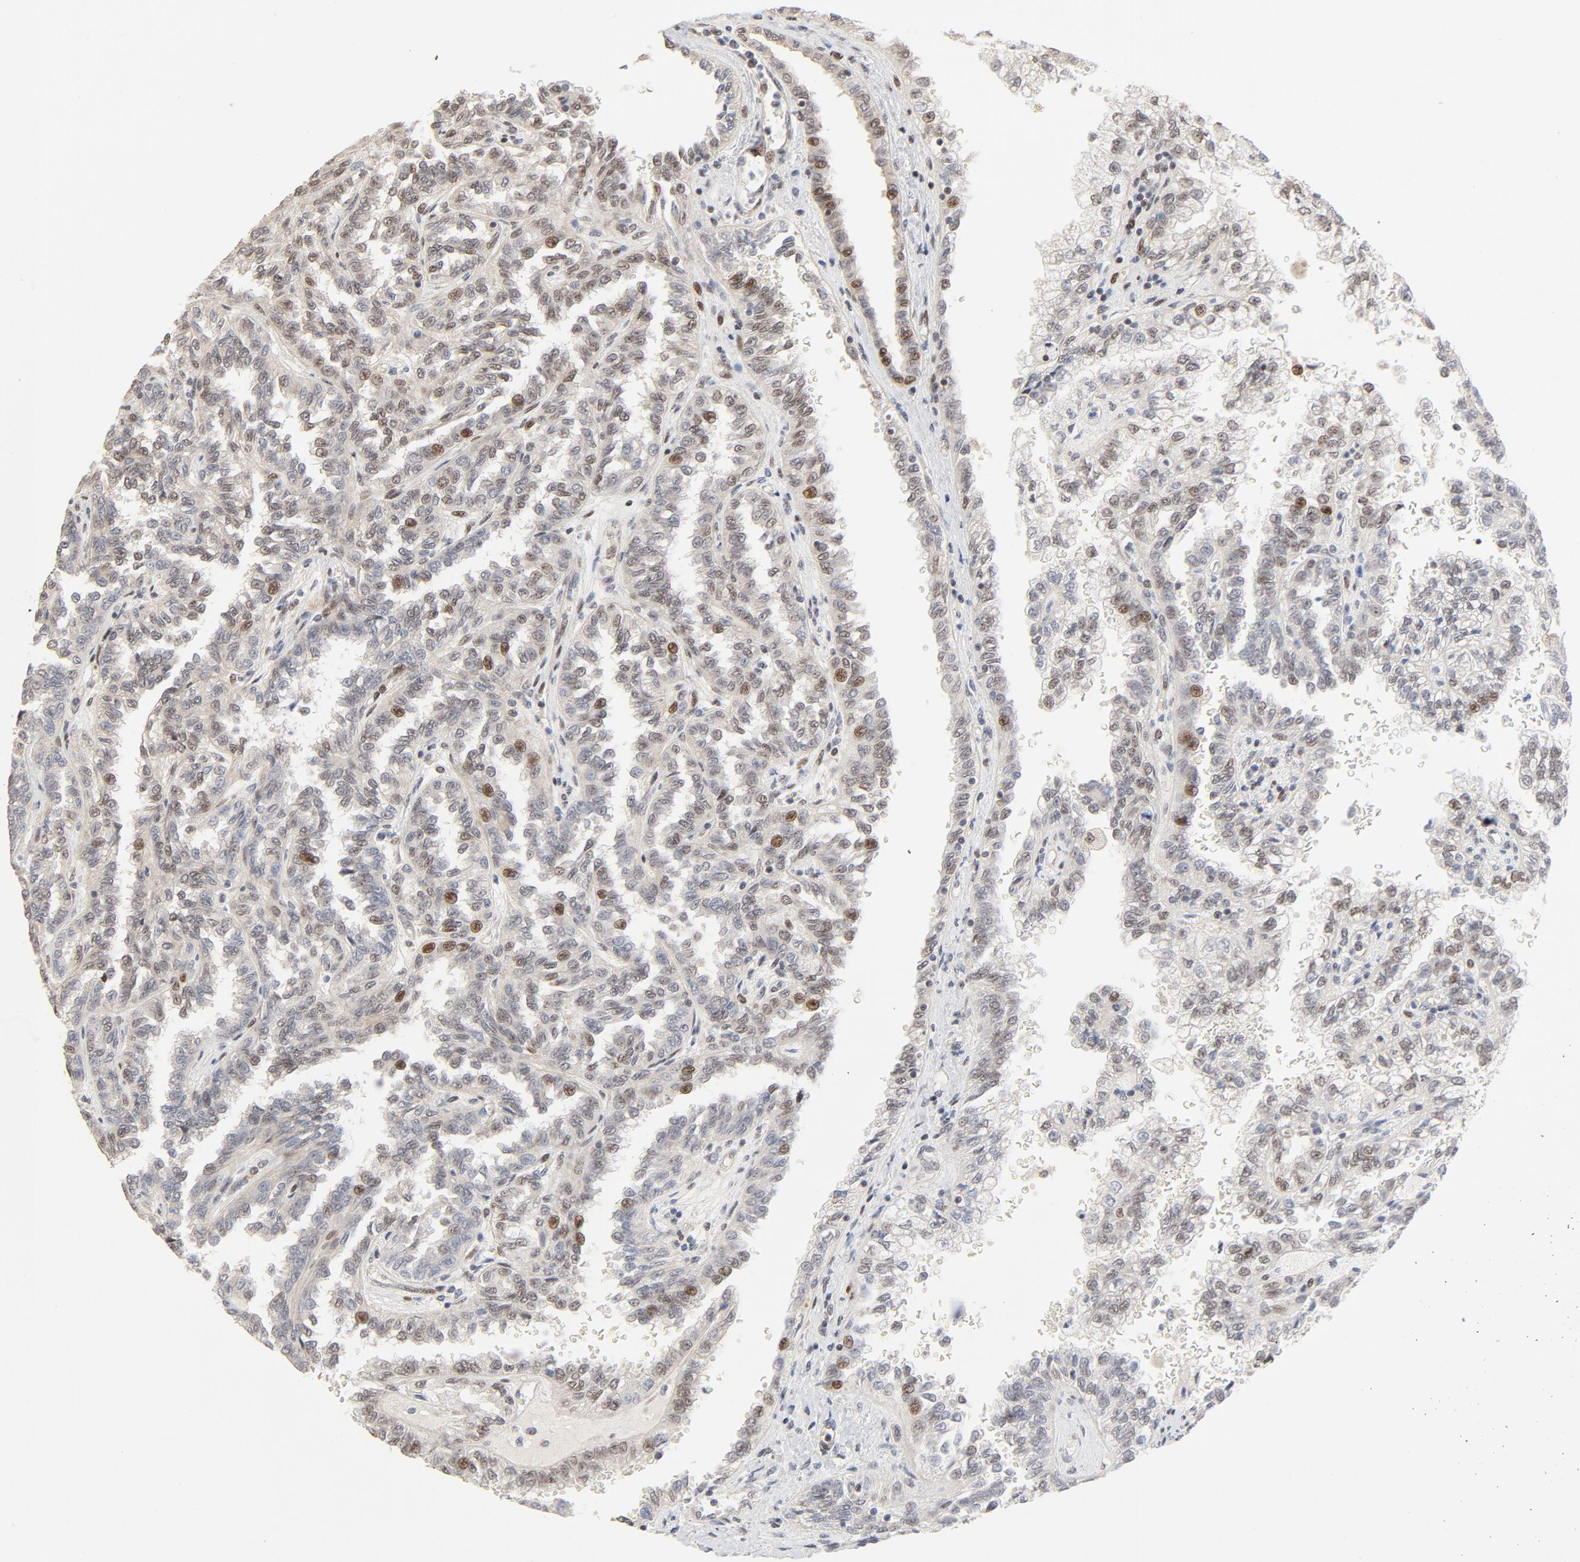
{"staining": {"intensity": "moderate", "quantity": "25%-75%", "location": "nuclear"}, "tissue": "renal cancer", "cell_type": "Tumor cells", "image_type": "cancer", "snomed": [{"axis": "morphology", "description": "Inflammation, NOS"}, {"axis": "morphology", "description": "Adenocarcinoma, NOS"}, {"axis": "topography", "description": "Kidney"}], "caption": "Human renal cancer (adenocarcinoma) stained with a brown dye demonstrates moderate nuclear positive staining in approximately 25%-75% of tumor cells.", "gene": "GTF2I", "patient": {"sex": "male", "age": 68}}